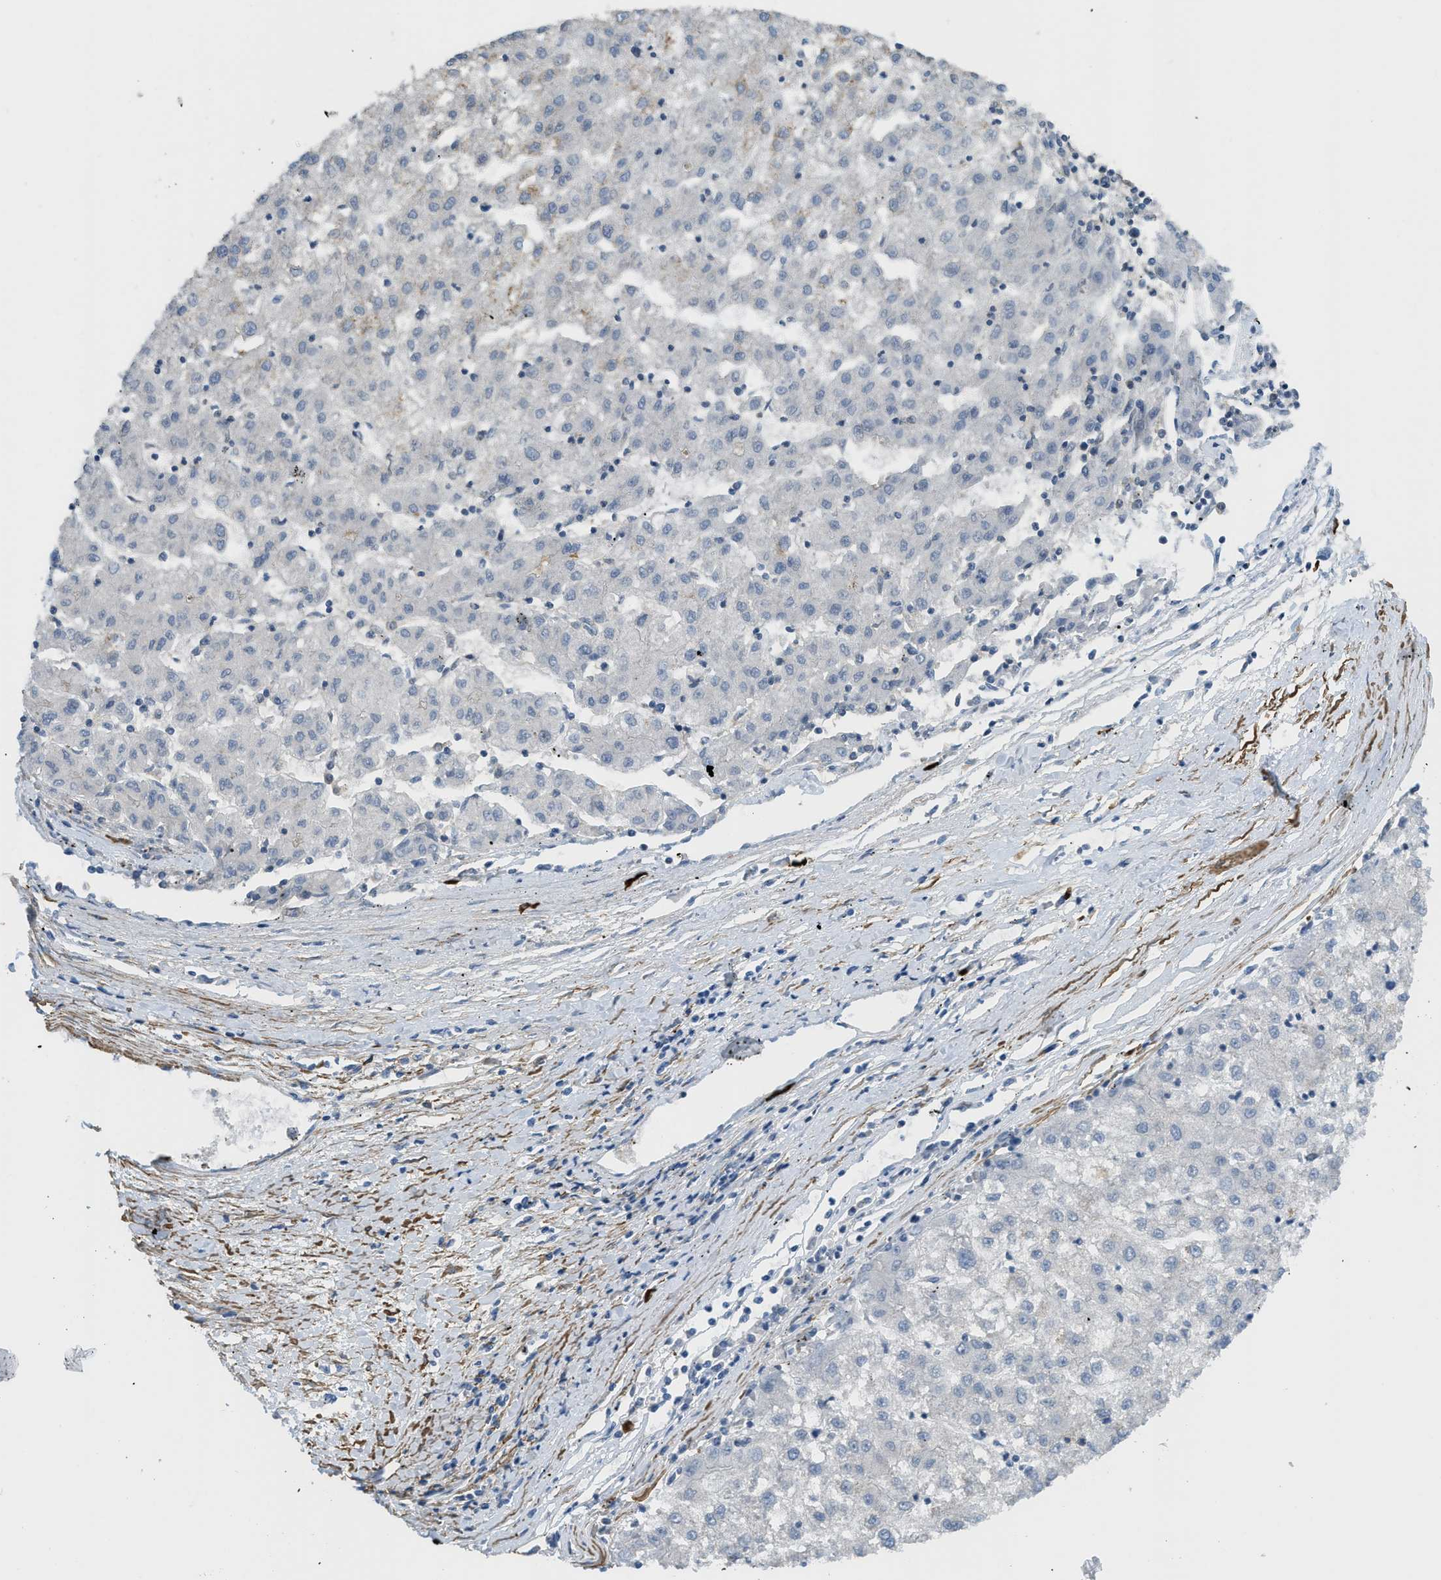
{"staining": {"intensity": "weak", "quantity": "<25%", "location": "cytoplasmic/membranous"}, "tissue": "liver cancer", "cell_type": "Tumor cells", "image_type": "cancer", "snomed": [{"axis": "morphology", "description": "Carcinoma, Hepatocellular, NOS"}, {"axis": "topography", "description": "Liver"}], "caption": "Immunohistochemistry (IHC) of human liver cancer displays no expression in tumor cells.", "gene": "BMPR1A", "patient": {"sex": "male", "age": 72}}